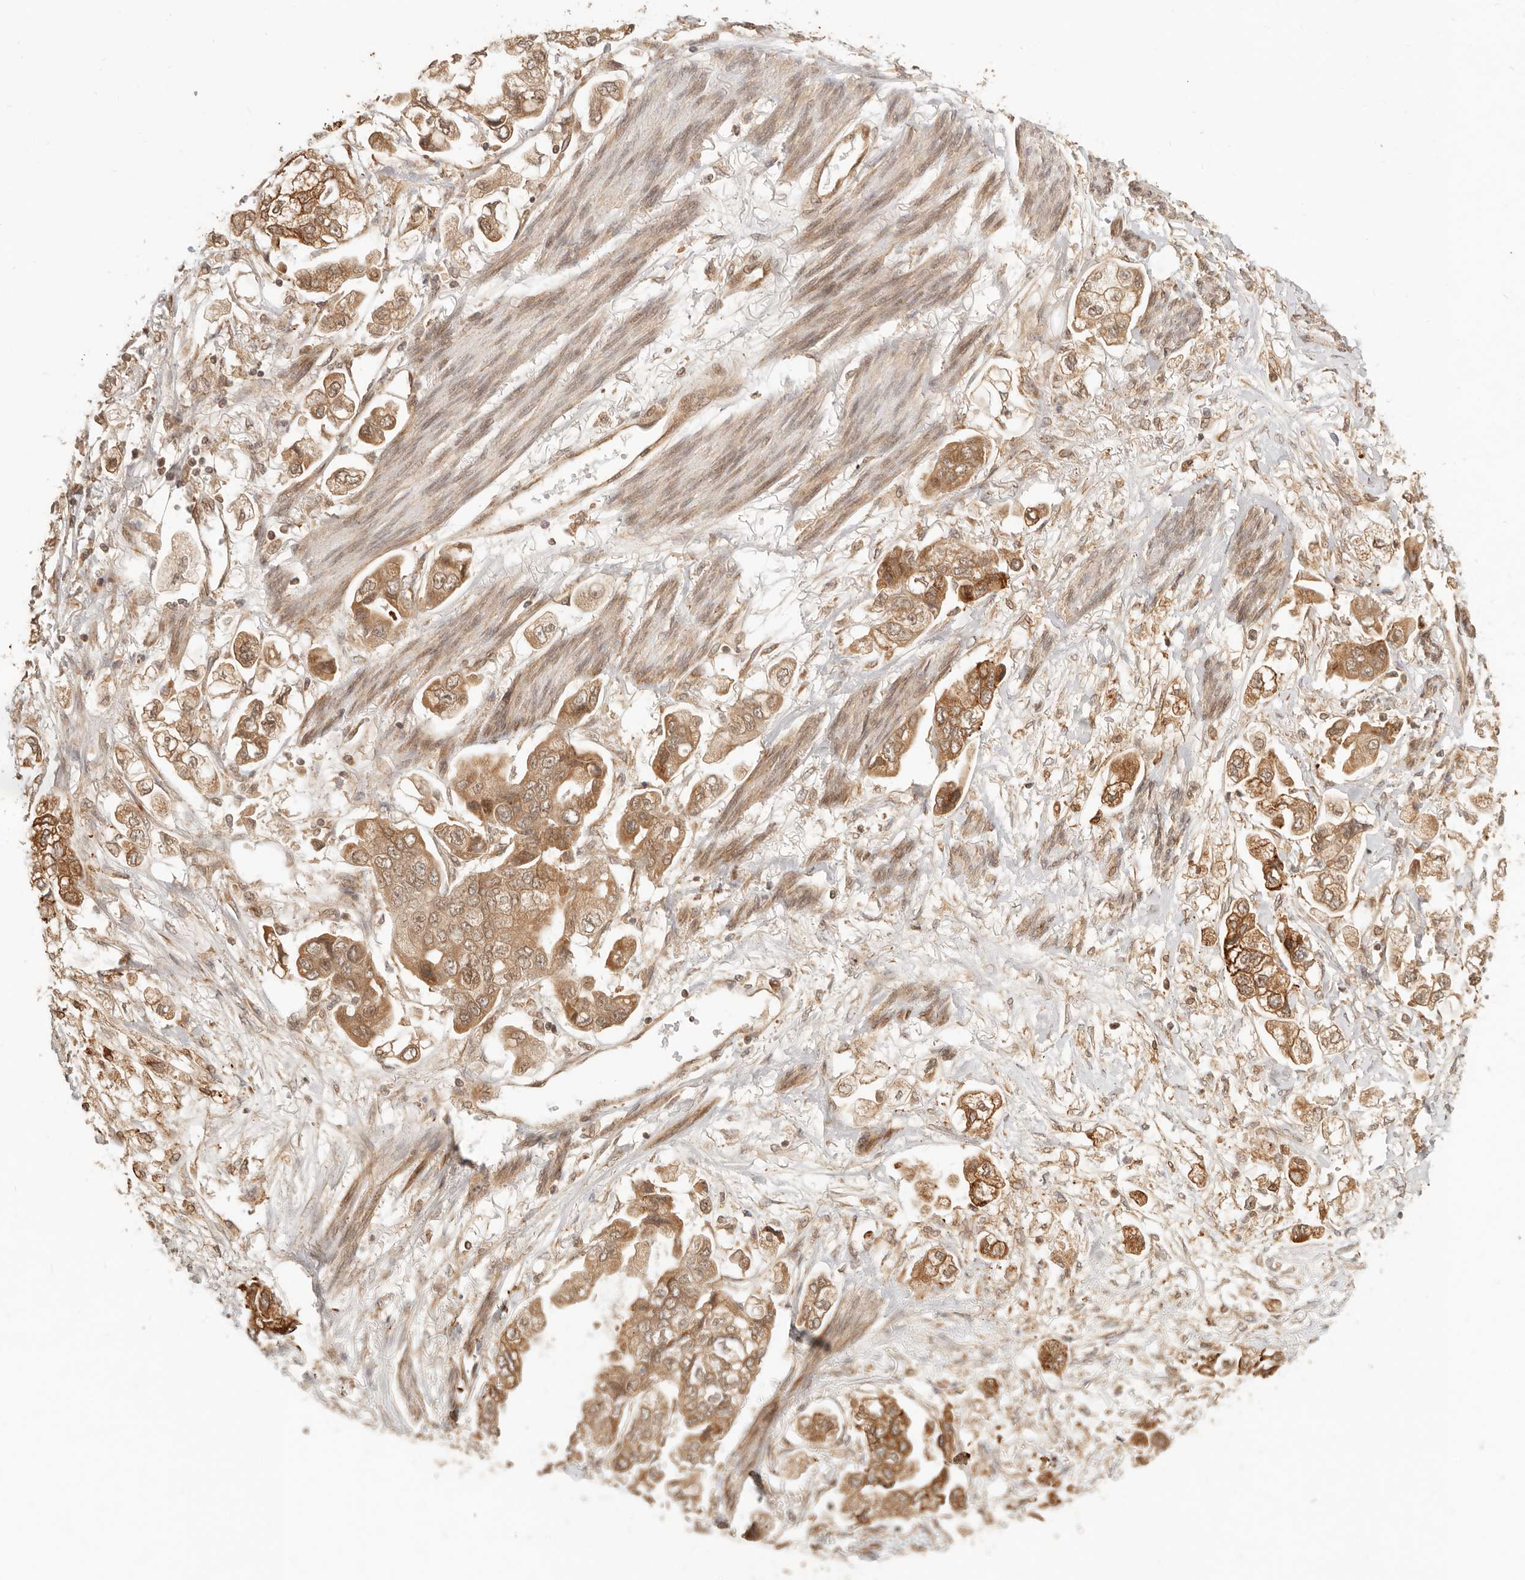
{"staining": {"intensity": "moderate", "quantity": ">75%", "location": "cytoplasmic/membranous"}, "tissue": "stomach cancer", "cell_type": "Tumor cells", "image_type": "cancer", "snomed": [{"axis": "morphology", "description": "Adenocarcinoma, NOS"}, {"axis": "topography", "description": "Stomach"}], "caption": "A brown stain shows moderate cytoplasmic/membranous expression of a protein in adenocarcinoma (stomach) tumor cells. (DAB = brown stain, brightfield microscopy at high magnification).", "gene": "BAALC", "patient": {"sex": "male", "age": 62}}